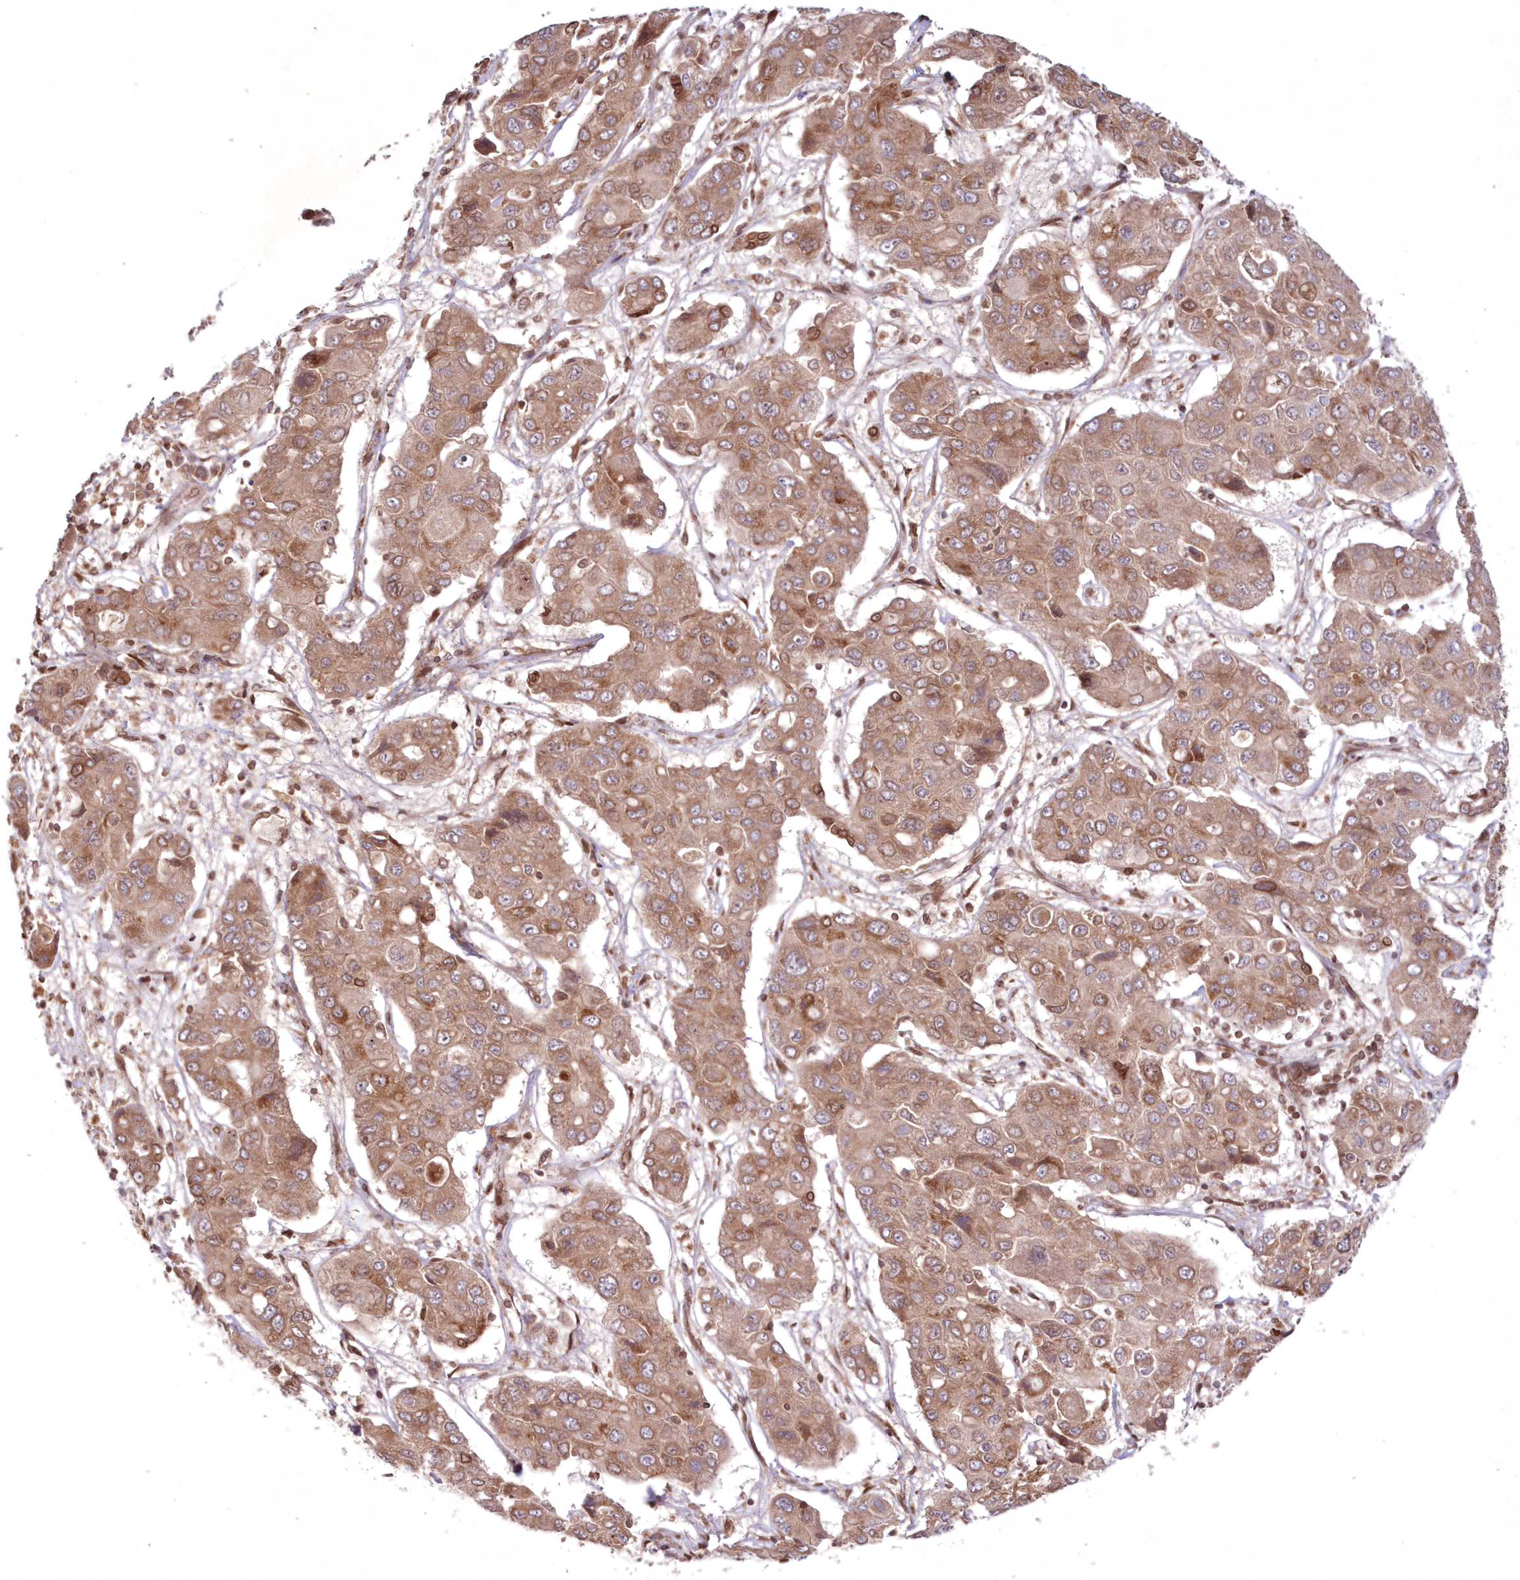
{"staining": {"intensity": "moderate", "quantity": ">75%", "location": "cytoplasmic/membranous"}, "tissue": "liver cancer", "cell_type": "Tumor cells", "image_type": "cancer", "snomed": [{"axis": "morphology", "description": "Cholangiocarcinoma"}, {"axis": "topography", "description": "Liver"}], "caption": "Liver cancer stained for a protein reveals moderate cytoplasmic/membranous positivity in tumor cells.", "gene": "DNAJC27", "patient": {"sex": "male", "age": 67}}